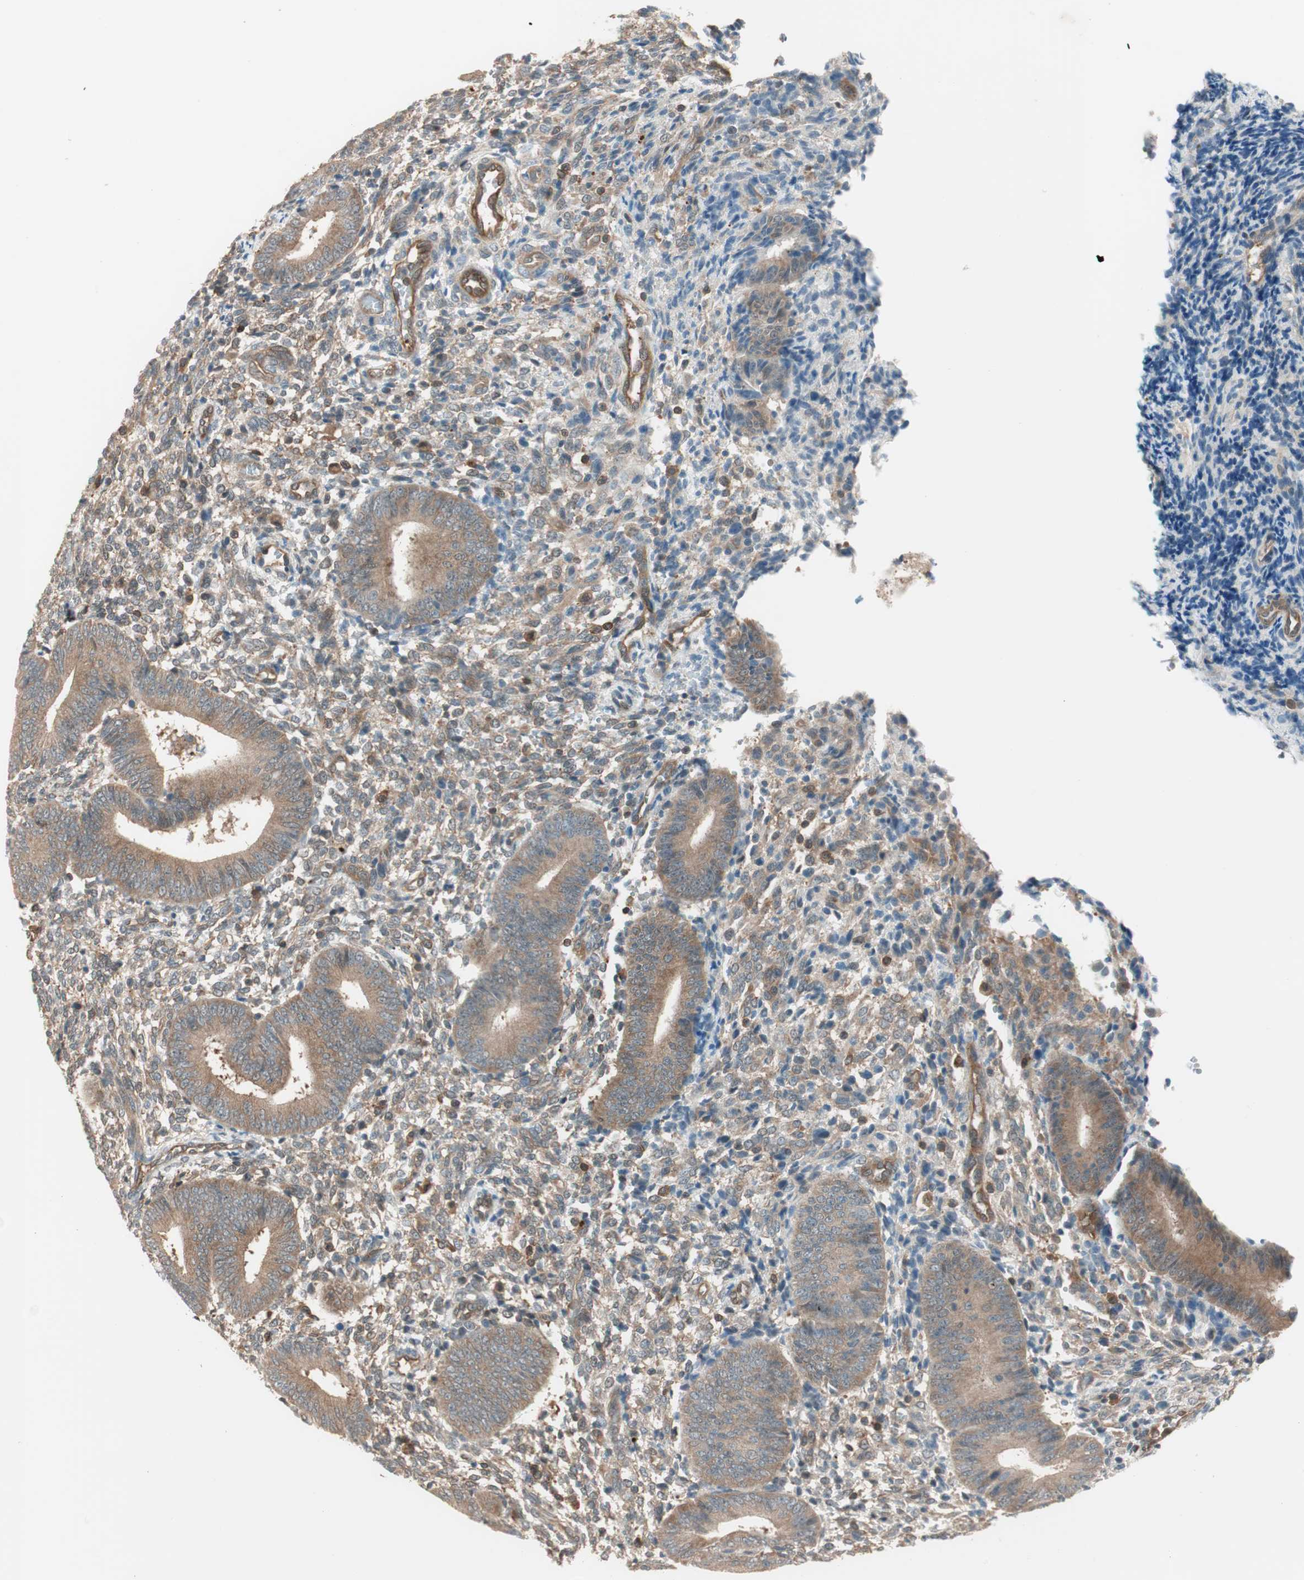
{"staining": {"intensity": "moderate", "quantity": "25%-75%", "location": "cytoplasmic/membranous"}, "tissue": "endometrium", "cell_type": "Cells in endometrial stroma", "image_type": "normal", "snomed": [{"axis": "morphology", "description": "Normal tissue, NOS"}, {"axis": "topography", "description": "Uterus"}, {"axis": "topography", "description": "Endometrium"}], "caption": "Cells in endometrial stroma reveal moderate cytoplasmic/membranous positivity in approximately 25%-75% of cells in normal endometrium.", "gene": "GALT", "patient": {"sex": "female", "age": 33}}